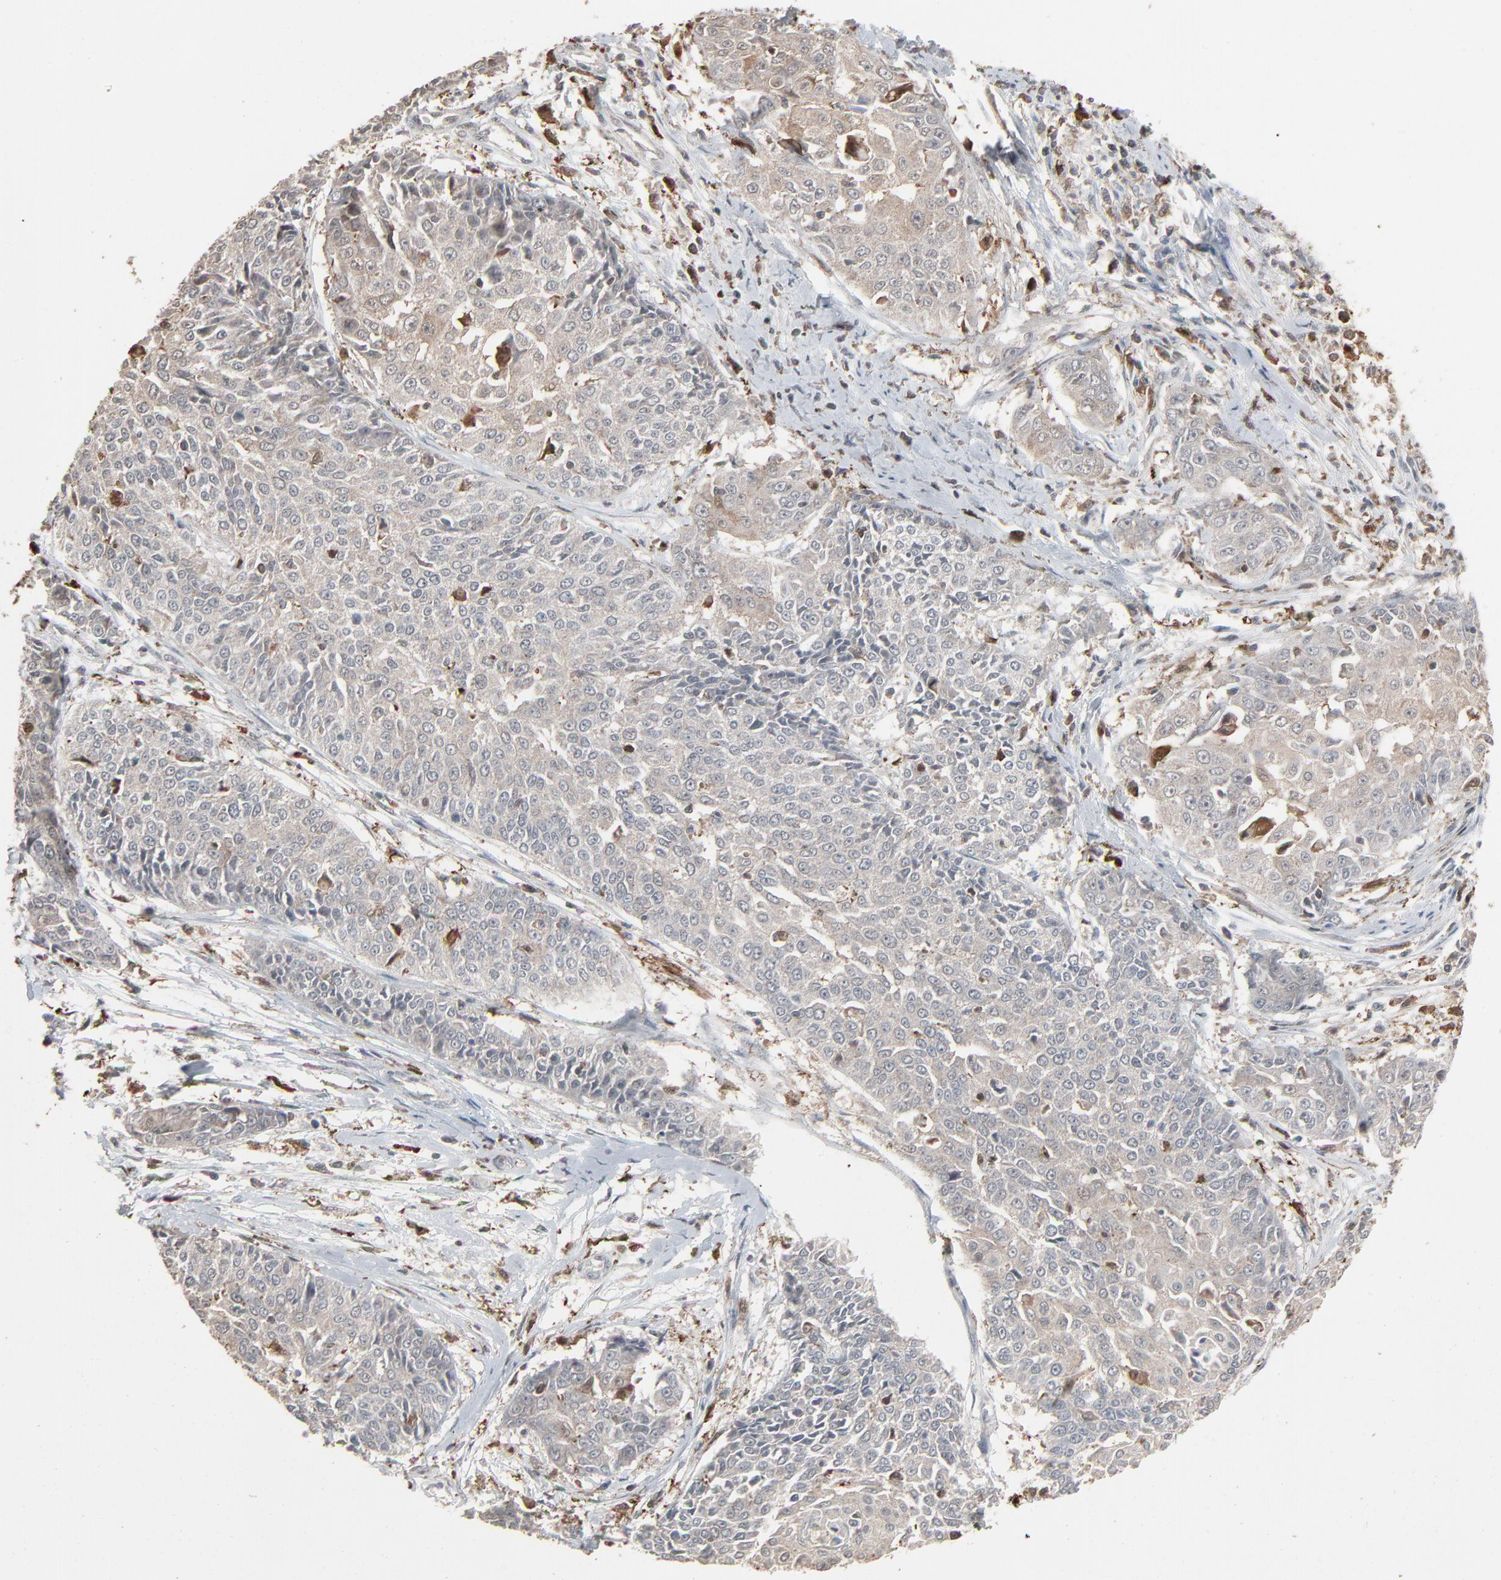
{"staining": {"intensity": "weak", "quantity": "25%-75%", "location": "cytoplasmic/membranous"}, "tissue": "cervical cancer", "cell_type": "Tumor cells", "image_type": "cancer", "snomed": [{"axis": "morphology", "description": "Squamous cell carcinoma, NOS"}, {"axis": "topography", "description": "Cervix"}], "caption": "A low amount of weak cytoplasmic/membranous staining is present in approximately 25%-75% of tumor cells in squamous cell carcinoma (cervical) tissue. (DAB (3,3'-diaminobenzidine) IHC with brightfield microscopy, high magnification).", "gene": "DOCK8", "patient": {"sex": "female", "age": 64}}